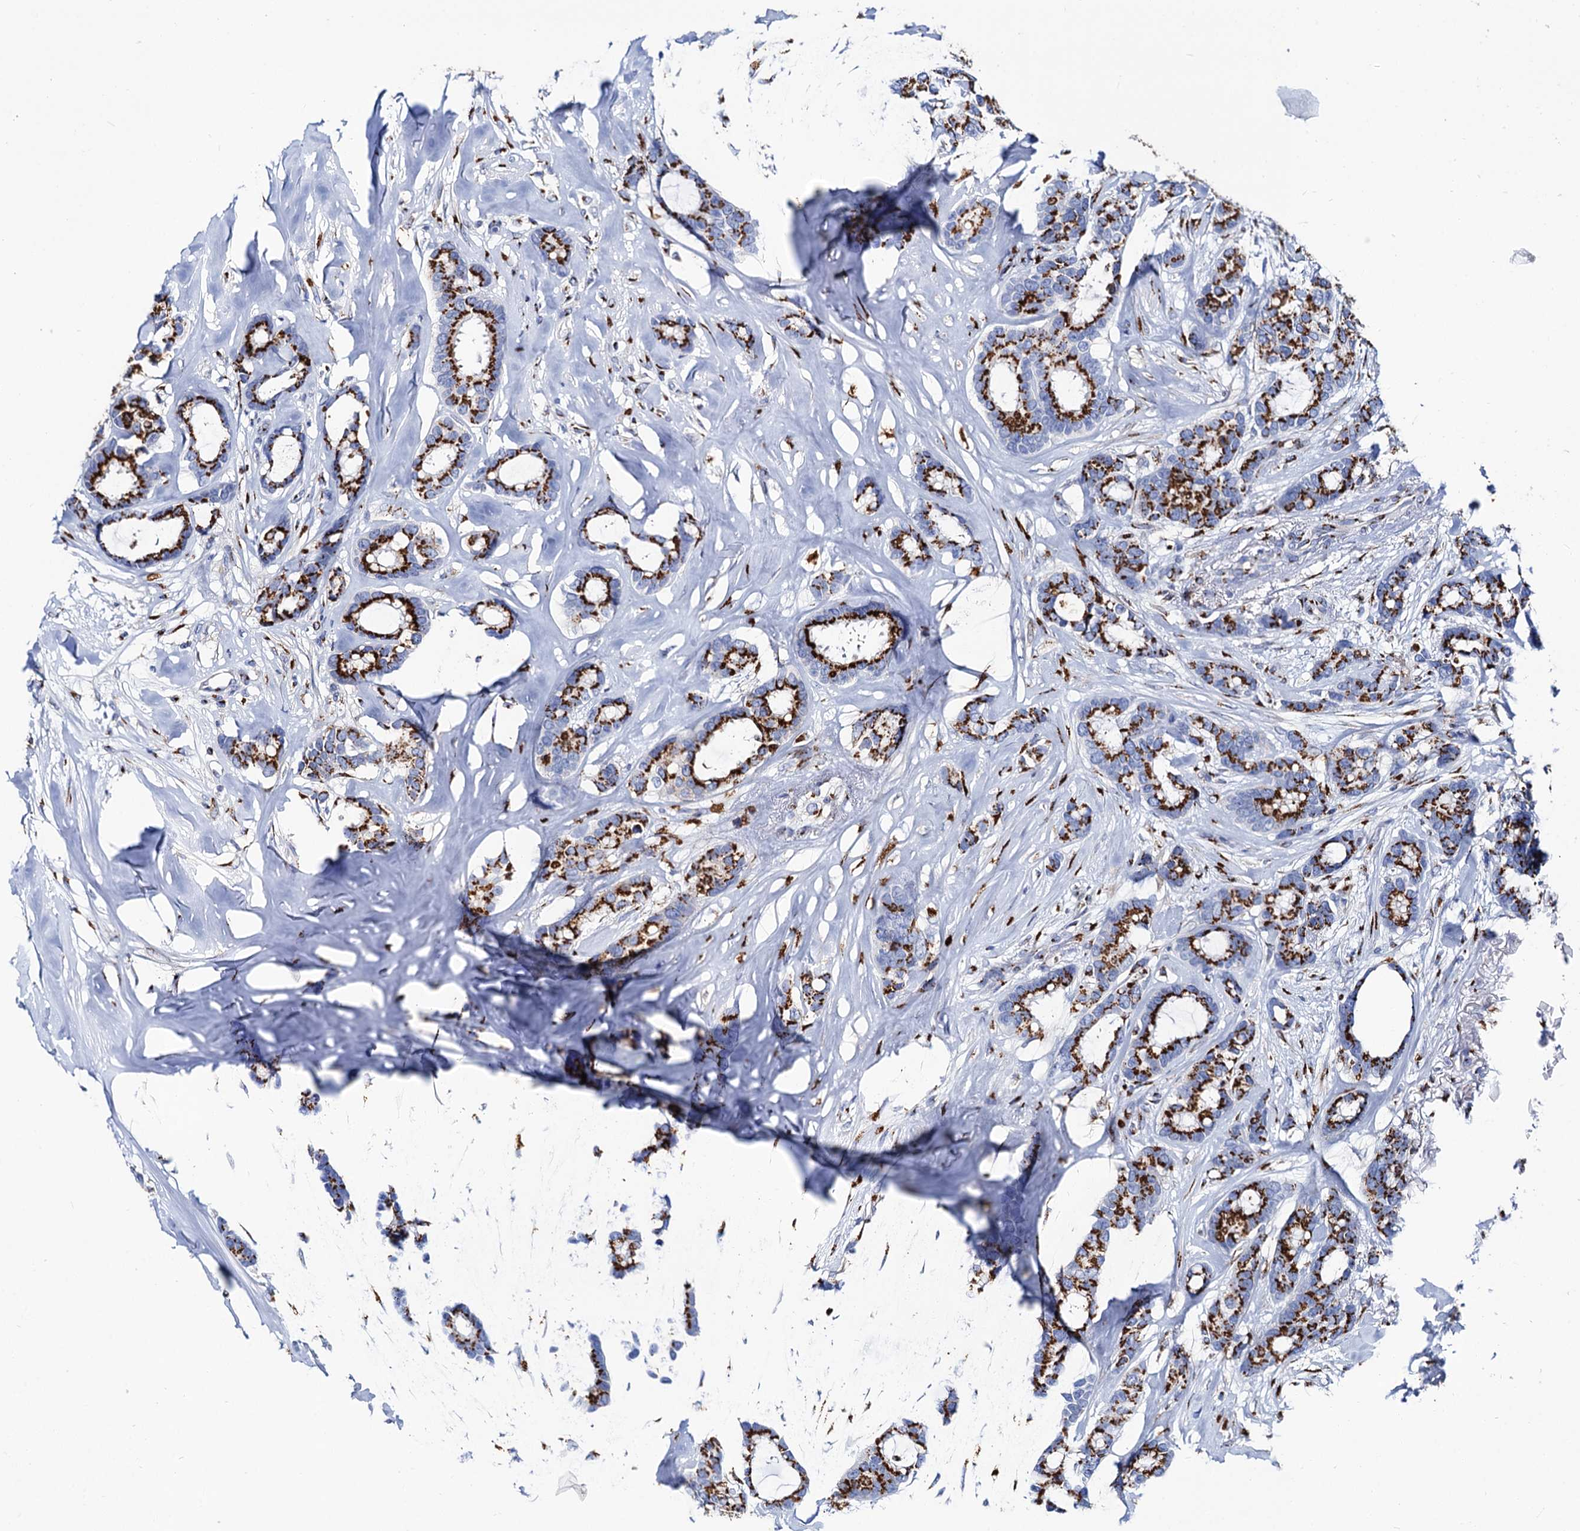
{"staining": {"intensity": "strong", "quantity": ">75%", "location": "cytoplasmic/membranous"}, "tissue": "breast cancer", "cell_type": "Tumor cells", "image_type": "cancer", "snomed": [{"axis": "morphology", "description": "Duct carcinoma"}, {"axis": "topography", "description": "Breast"}], "caption": "Breast infiltrating ductal carcinoma was stained to show a protein in brown. There is high levels of strong cytoplasmic/membranous positivity in about >75% of tumor cells.", "gene": "TM9SF3", "patient": {"sex": "female", "age": 87}}